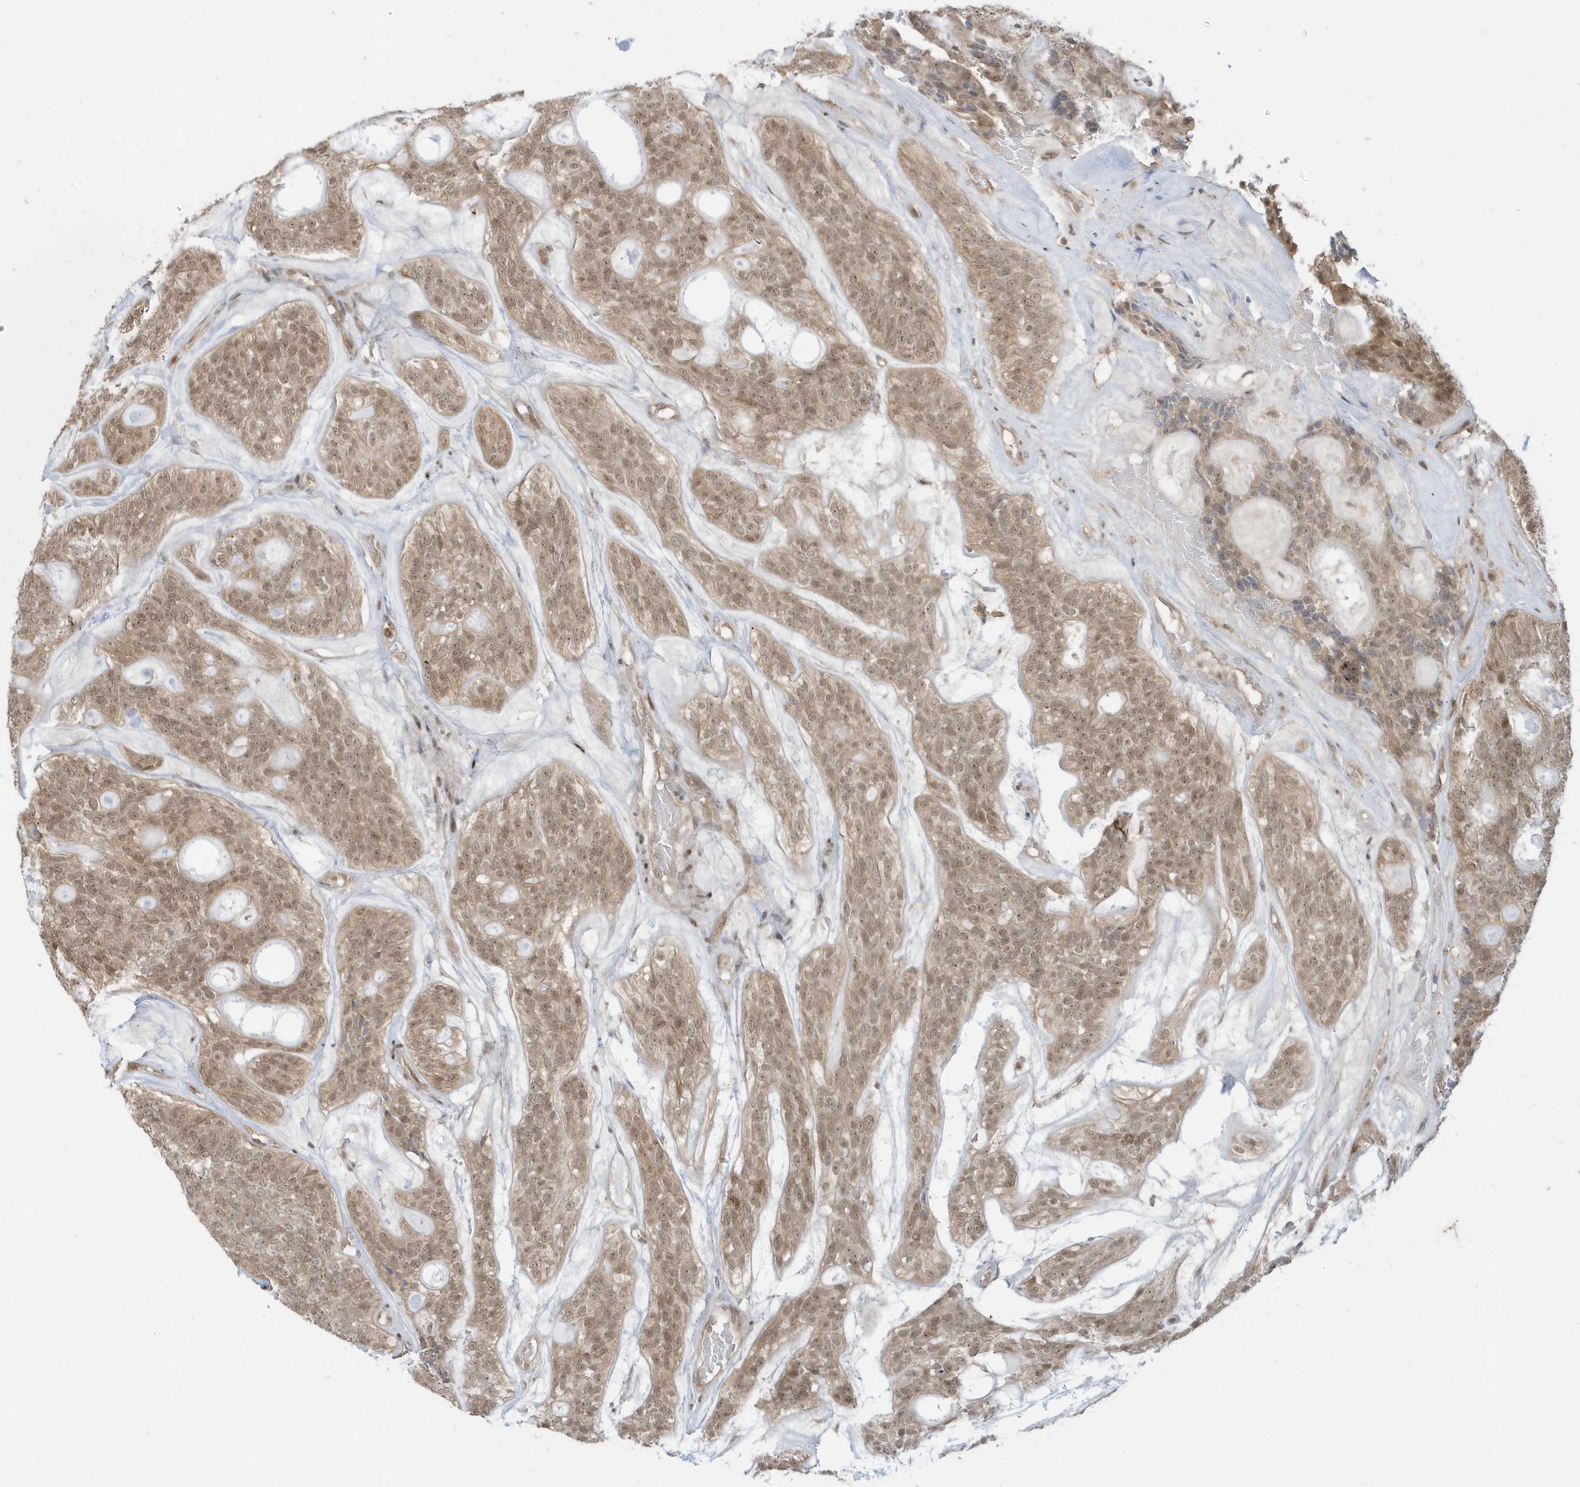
{"staining": {"intensity": "moderate", "quantity": ">75%", "location": "nuclear"}, "tissue": "head and neck cancer", "cell_type": "Tumor cells", "image_type": "cancer", "snomed": [{"axis": "morphology", "description": "Adenocarcinoma, NOS"}, {"axis": "topography", "description": "Head-Neck"}], "caption": "Immunohistochemical staining of human adenocarcinoma (head and neck) shows medium levels of moderate nuclear expression in approximately >75% of tumor cells.", "gene": "PPP1R7", "patient": {"sex": "male", "age": 66}}